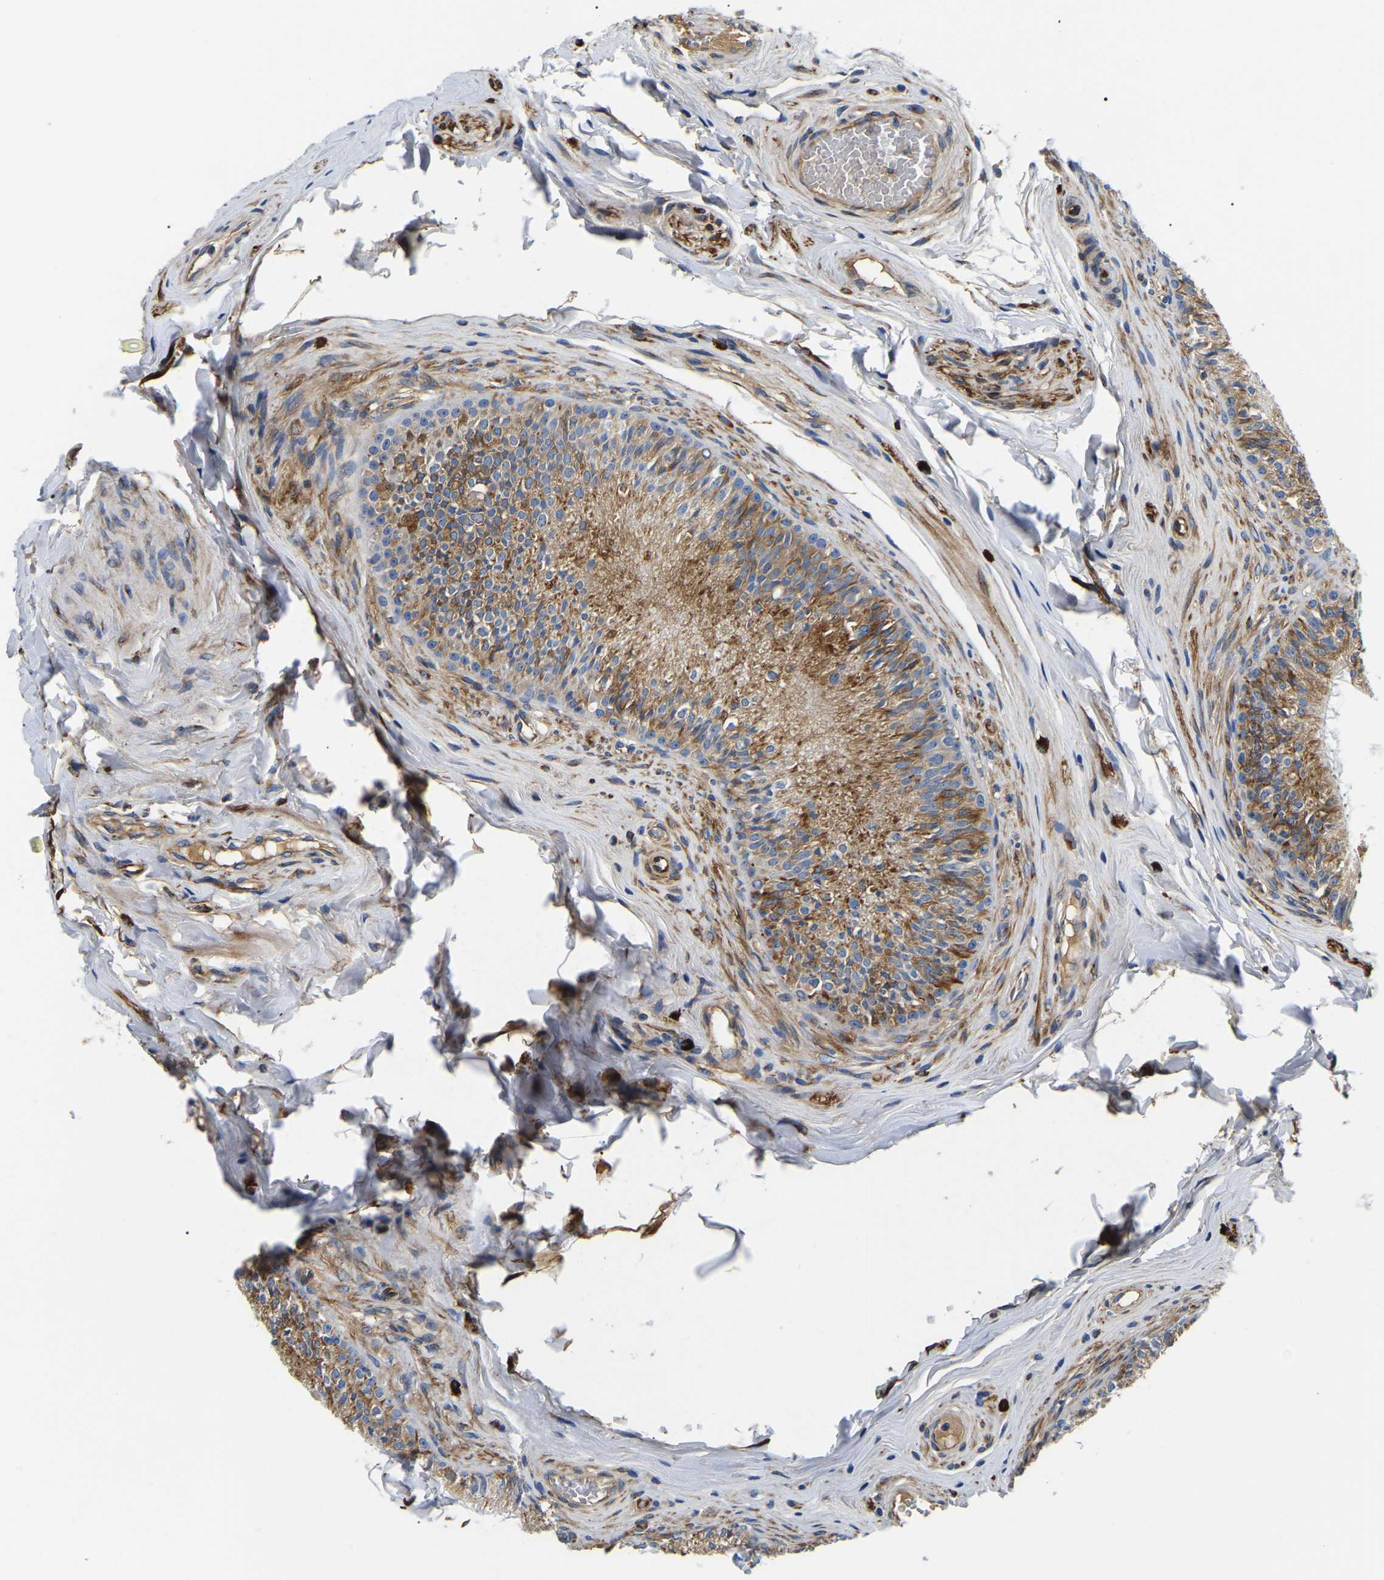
{"staining": {"intensity": "moderate", "quantity": "25%-75%", "location": "cytoplasmic/membranous"}, "tissue": "epididymis", "cell_type": "Glandular cells", "image_type": "normal", "snomed": [{"axis": "morphology", "description": "Normal tissue, NOS"}, {"axis": "topography", "description": "Testis"}, {"axis": "topography", "description": "Epididymis"}], "caption": "Protein staining by immunohistochemistry reveals moderate cytoplasmic/membranous staining in about 25%-75% of glandular cells in unremarkable epididymis. The protein of interest is shown in brown color, while the nuclei are stained blue.", "gene": "DUSP8", "patient": {"sex": "male", "age": 36}}